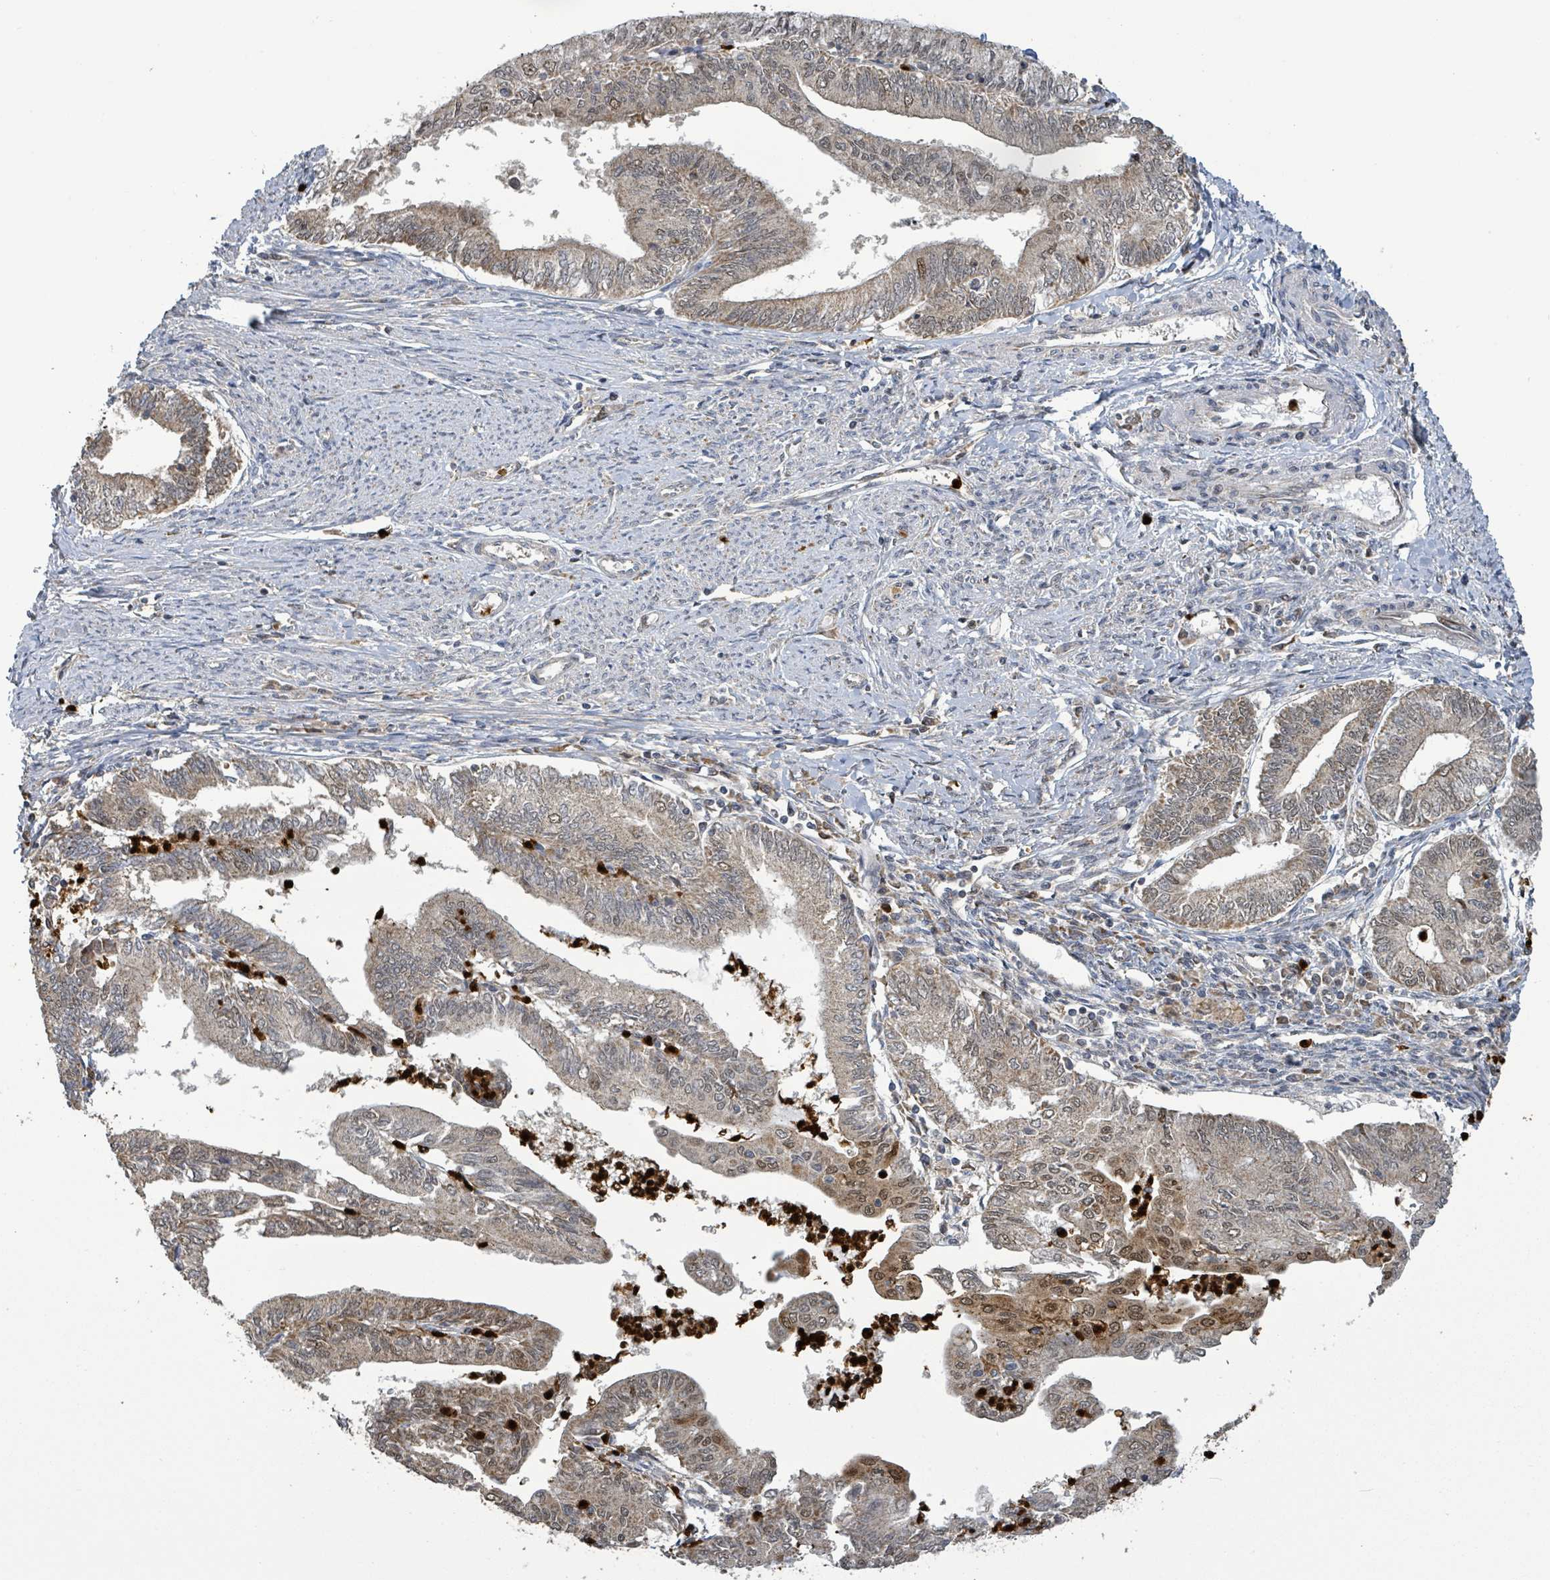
{"staining": {"intensity": "weak", "quantity": "25%-75%", "location": "cytoplasmic/membranous"}, "tissue": "endometrial cancer", "cell_type": "Tumor cells", "image_type": "cancer", "snomed": [{"axis": "morphology", "description": "Adenocarcinoma, NOS"}, {"axis": "topography", "description": "Endometrium"}], "caption": "Brown immunohistochemical staining in human endometrial cancer displays weak cytoplasmic/membranous positivity in about 25%-75% of tumor cells. The protein is stained brown, and the nuclei are stained in blue (DAB (3,3'-diaminobenzidine) IHC with brightfield microscopy, high magnification).", "gene": "COQ6", "patient": {"sex": "female", "age": 66}}